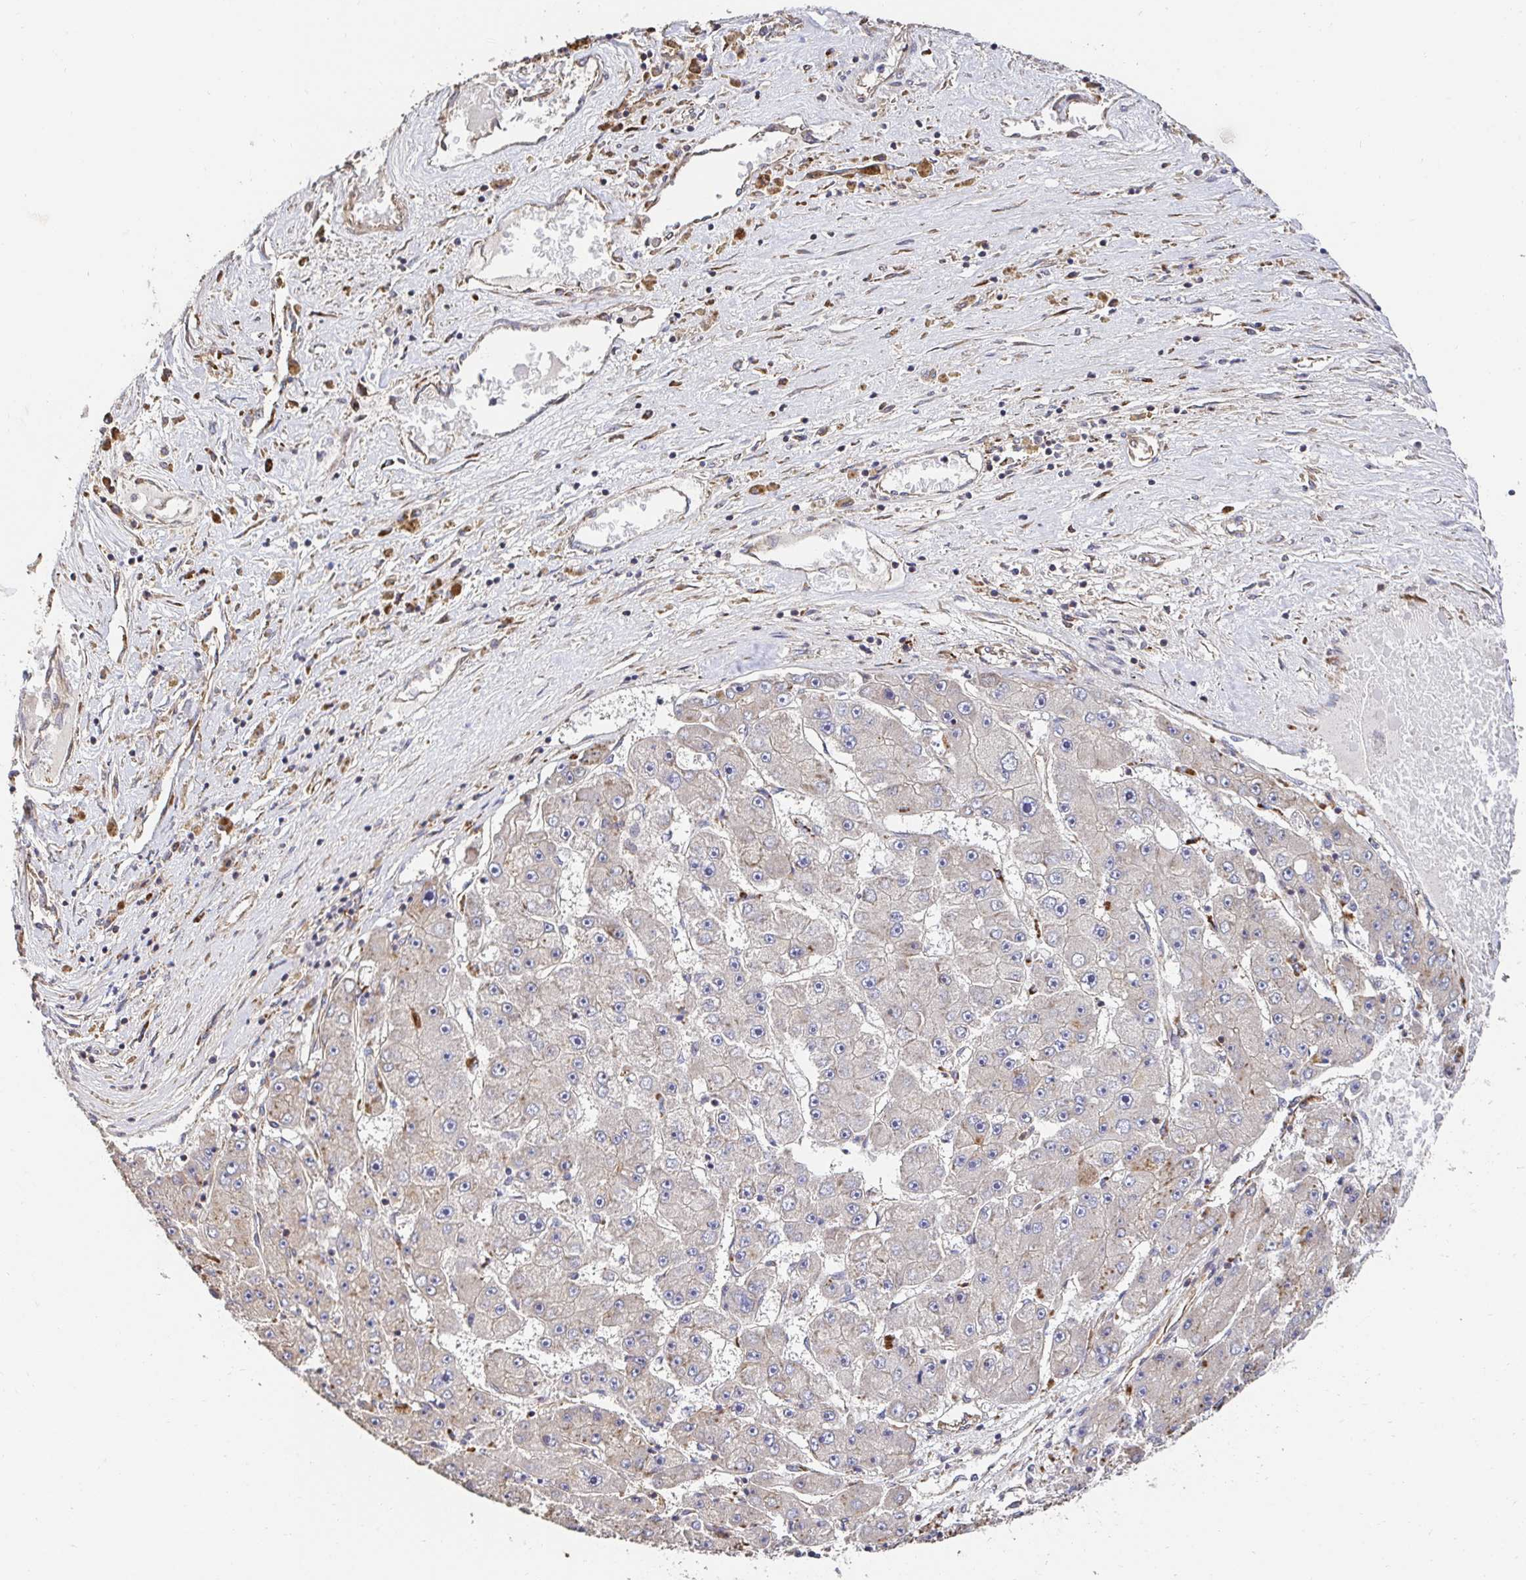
{"staining": {"intensity": "weak", "quantity": "25%-75%", "location": "cytoplasmic/membranous"}, "tissue": "liver cancer", "cell_type": "Tumor cells", "image_type": "cancer", "snomed": [{"axis": "morphology", "description": "Carcinoma, Hepatocellular, NOS"}, {"axis": "topography", "description": "Liver"}], "caption": "There is low levels of weak cytoplasmic/membranous staining in tumor cells of liver hepatocellular carcinoma, as demonstrated by immunohistochemical staining (brown color).", "gene": "APBB1", "patient": {"sex": "female", "age": 61}}